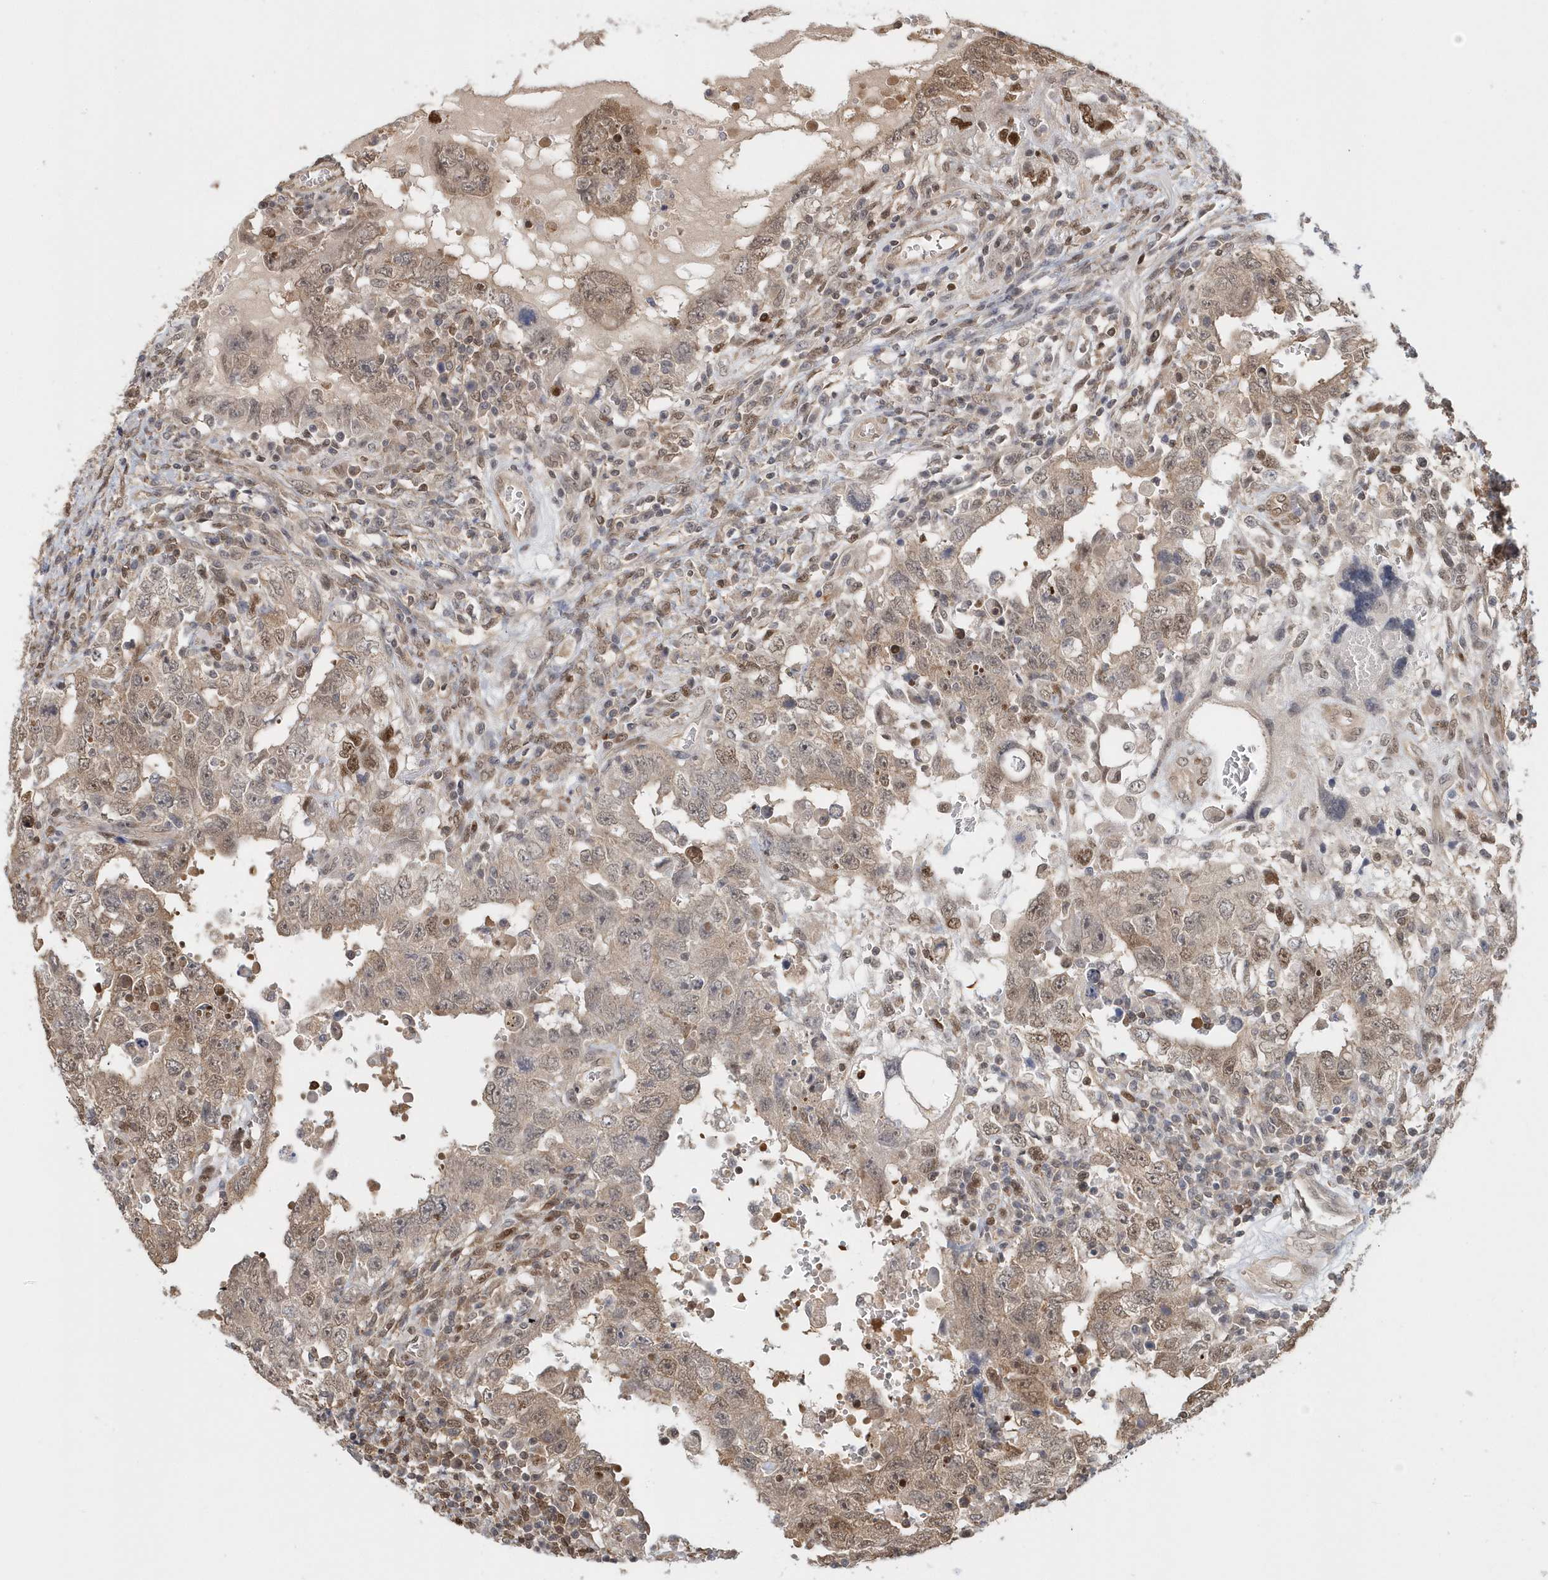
{"staining": {"intensity": "moderate", "quantity": "25%-75%", "location": "cytoplasmic/membranous,nuclear"}, "tissue": "testis cancer", "cell_type": "Tumor cells", "image_type": "cancer", "snomed": [{"axis": "morphology", "description": "Carcinoma, Embryonal, NOS"}, {"axis": "topography", "description": "Testis"}], "caption": "Tumor cells demonstrate medium levels of moderate cytoplasmic/membranous and nuclear expression in about 25%-75% of cells in testis cancer.", "gene": "SUMO2", "patient": {"sex": "male", "age": 26}}